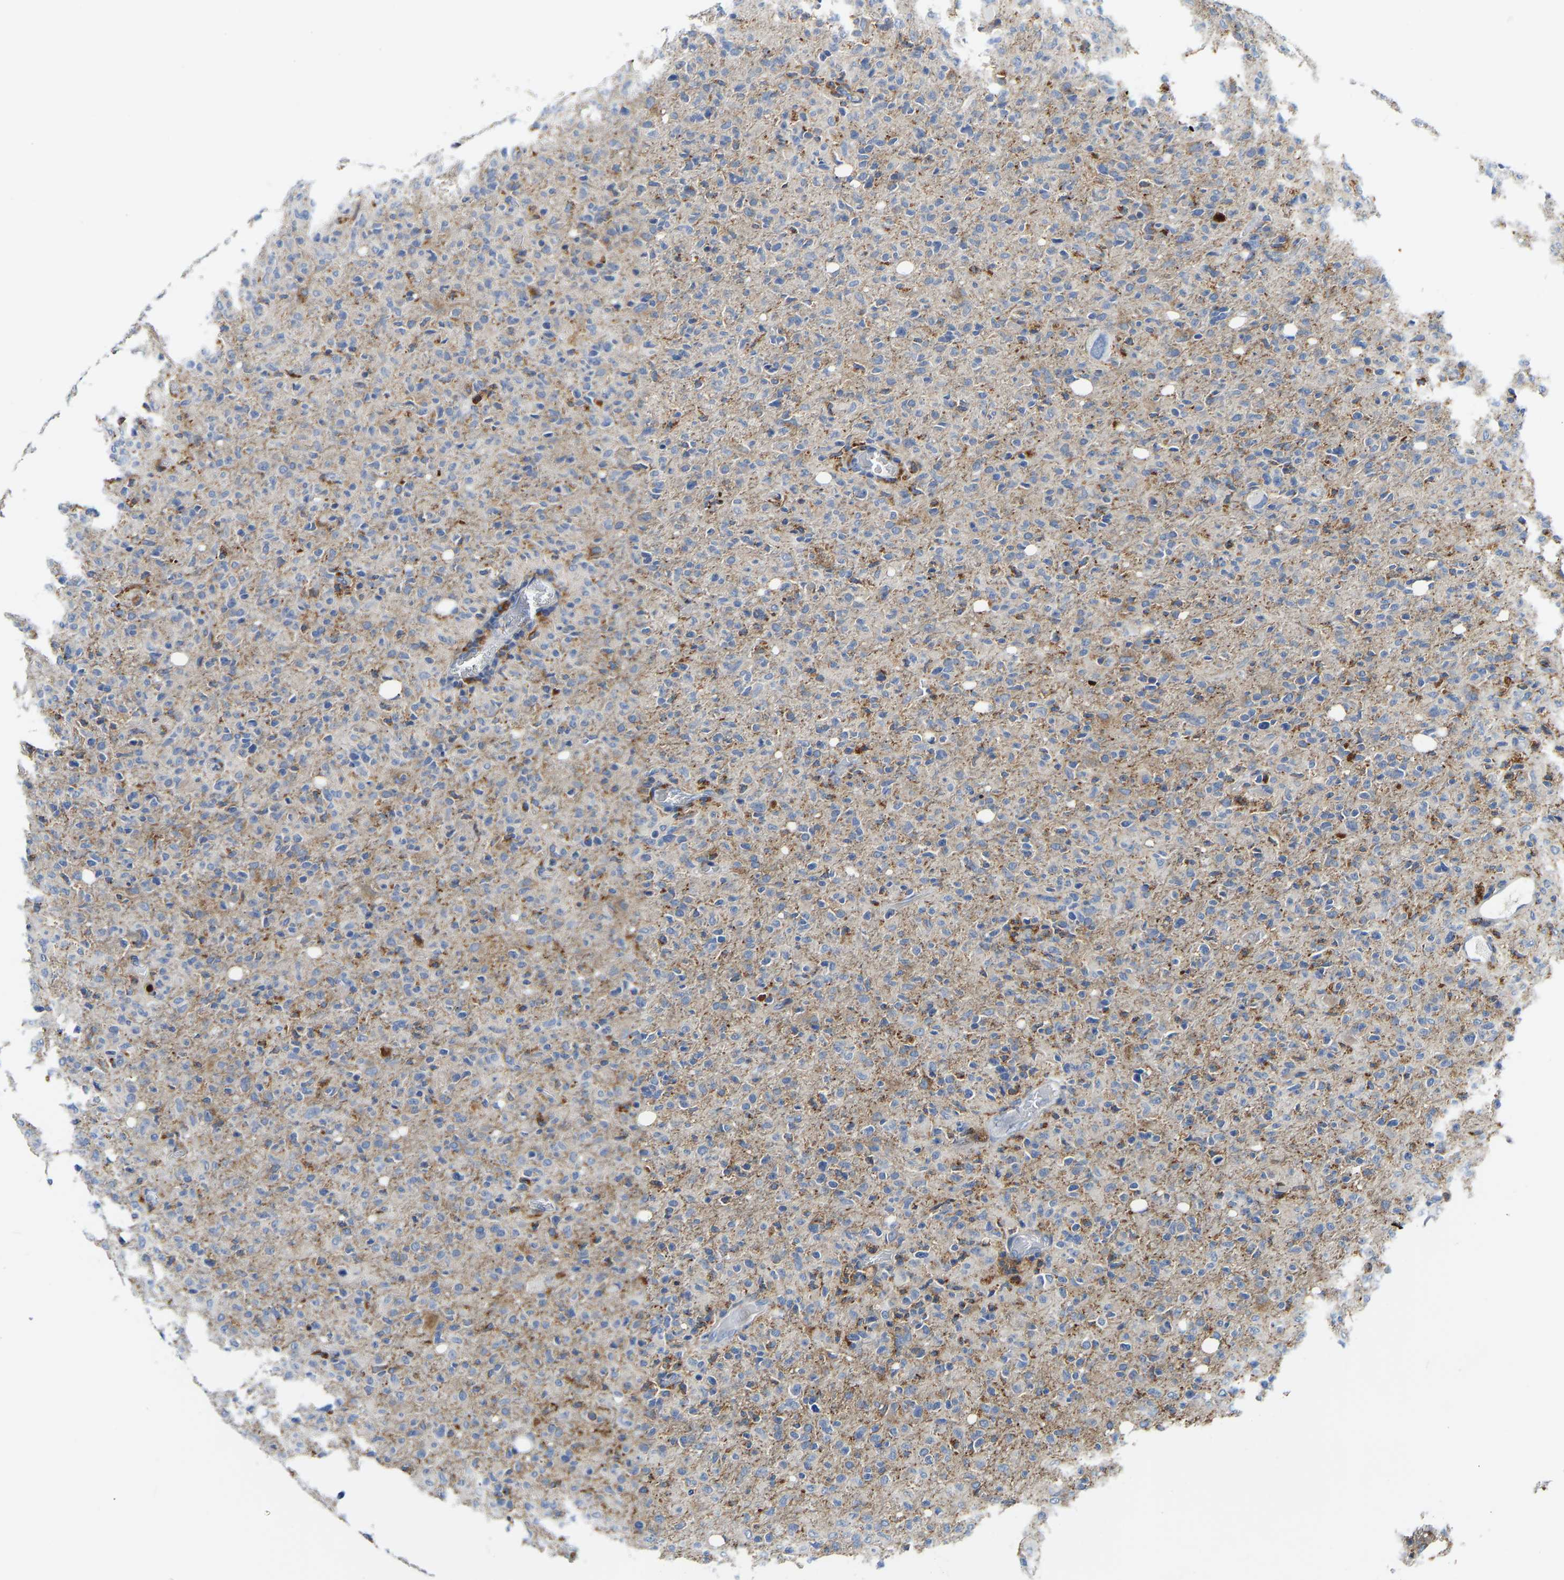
{"staining": {"intensity": "moderate", "quantity": "<25%", "location": "cytoplasmic/membranous"}, "tissue": "glioma", "cell_type": "Tumor cells", "image_type": "cancer", "snomed": [{"axis": "morphology", "description": "Glioma, malignant, High grade"}, {"axis": "topography", "description": "Brain"}], "caption": "Human malignant glioma (high-grade) stained with a protein marker reveals moderate staining in tumor cells.", "gene": "ATP6V1E1", "patient": {"sex": "female", "age": 57}}